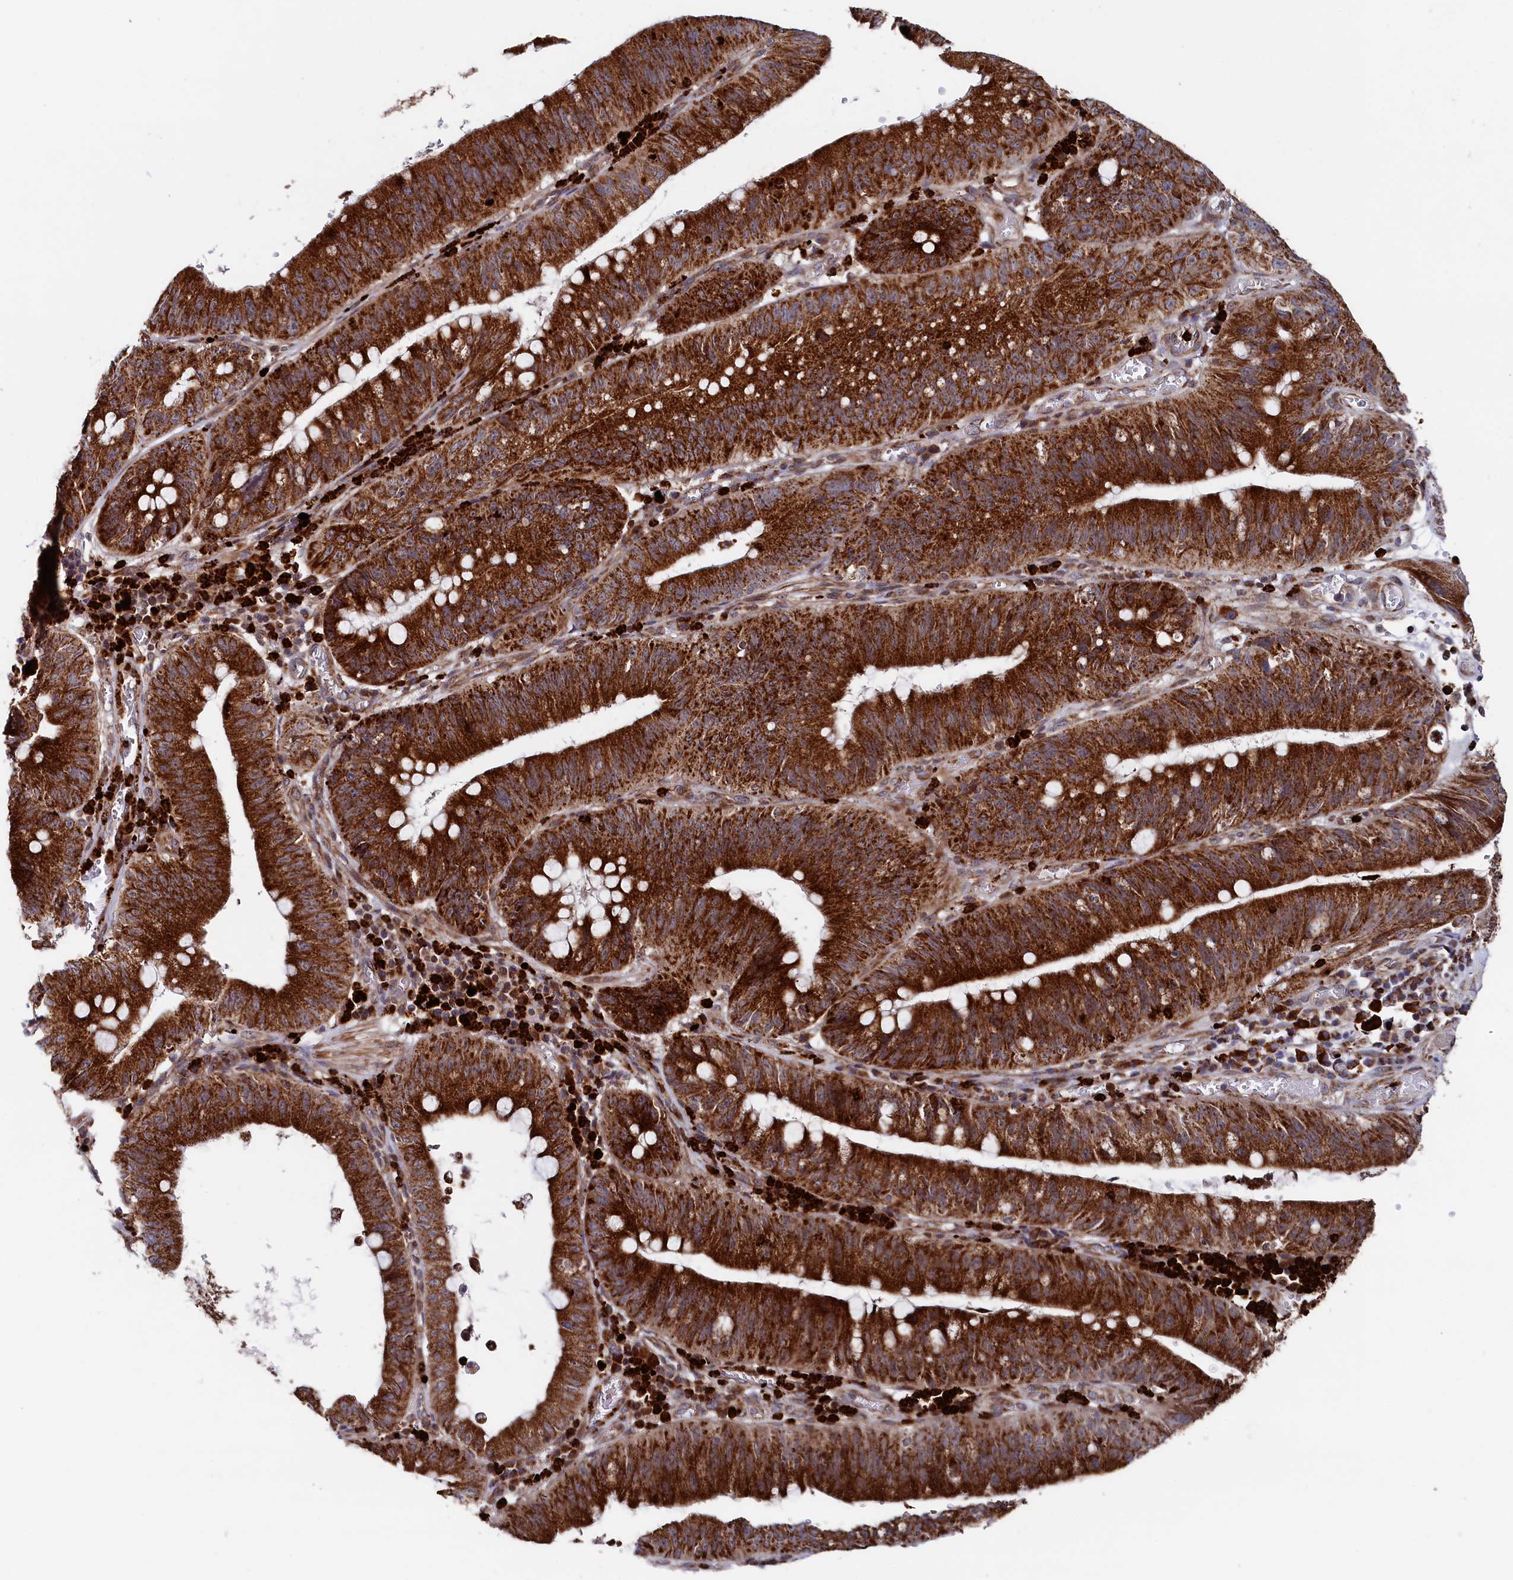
{"staining": {"intensity": "strong", "quantity": ">75%", "location": "cytoplasmic/membranous"}, "tissue": "stomach cancer", "cell_type": "Tumor cells", "image_type": "cancer", "snomed": [{"axis": "morphology", "description": "Adenocarcinoma, NOS"}, {"axis": "topography", "description": "Stomach"}], "caption": "Approximately >75% of tumor cells in stomach cancer demonstrate strong cytoplasmic/membranous protein positivity as visualized by brown immunohistochemical staining.", "gene": "CHCHD1", "patient": {"sex": "male", "age": 59}}